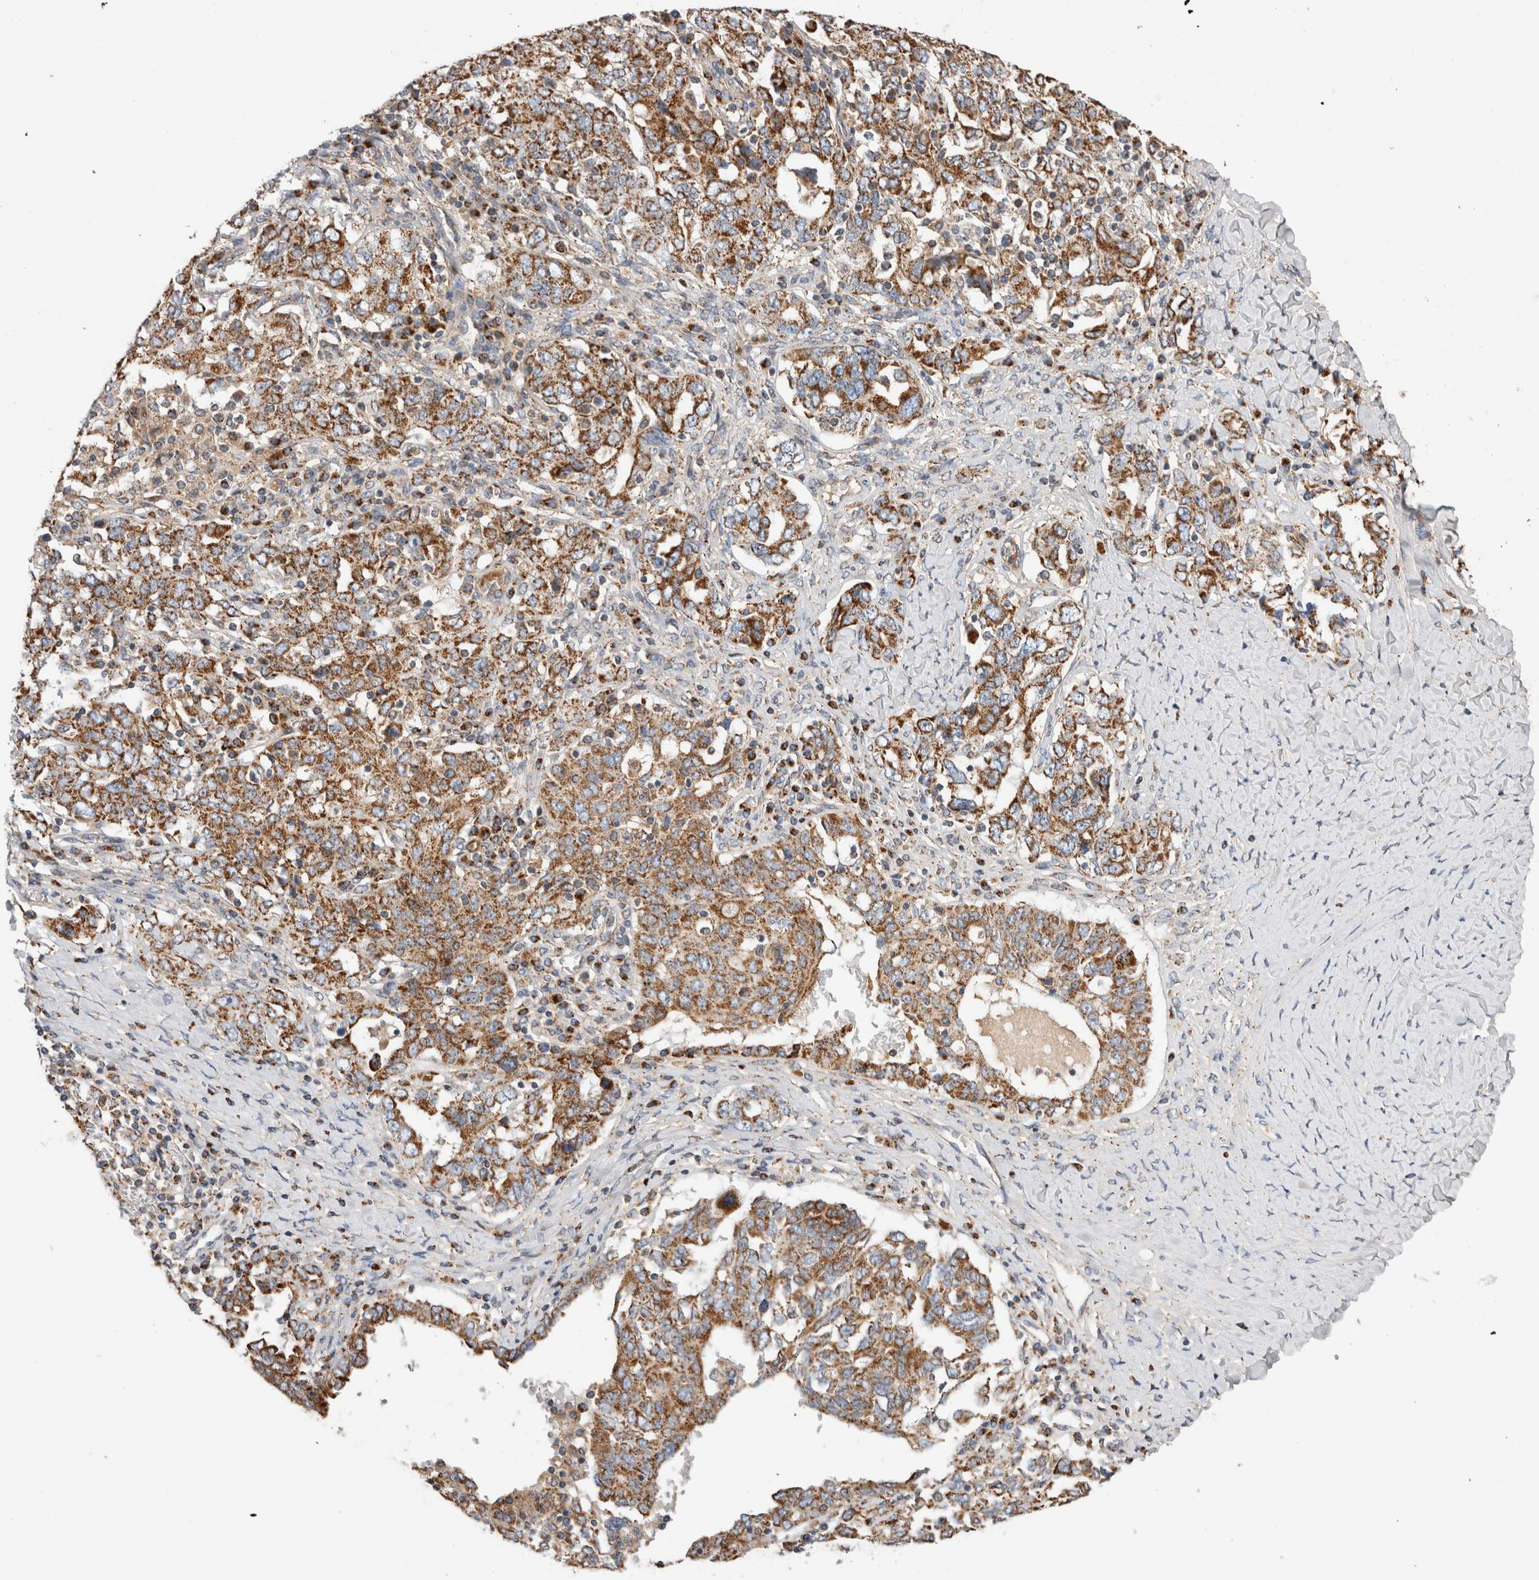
{"staining": {"intensity": "moderate", "quantity": ">75%", "location": "cytoplasmic/membranous"}, "tissue": "ovarian cancer", "cell_type": "Tumor cells", "image_type": "cancer", "snomed": [{"axis": "morphology", "description": "Carcinoma, endometroid"}, {"axis": "topography", "description": "Ovary"}], "caption": "IHC of human endometroid carcinoma (ovarian) exhibits medium levels of moderate cytoplasmic/membranous positivity in approximately >75% of tumor cells.", "gene": "IARS2", "patient": {"sex": "female", "age": 62}}